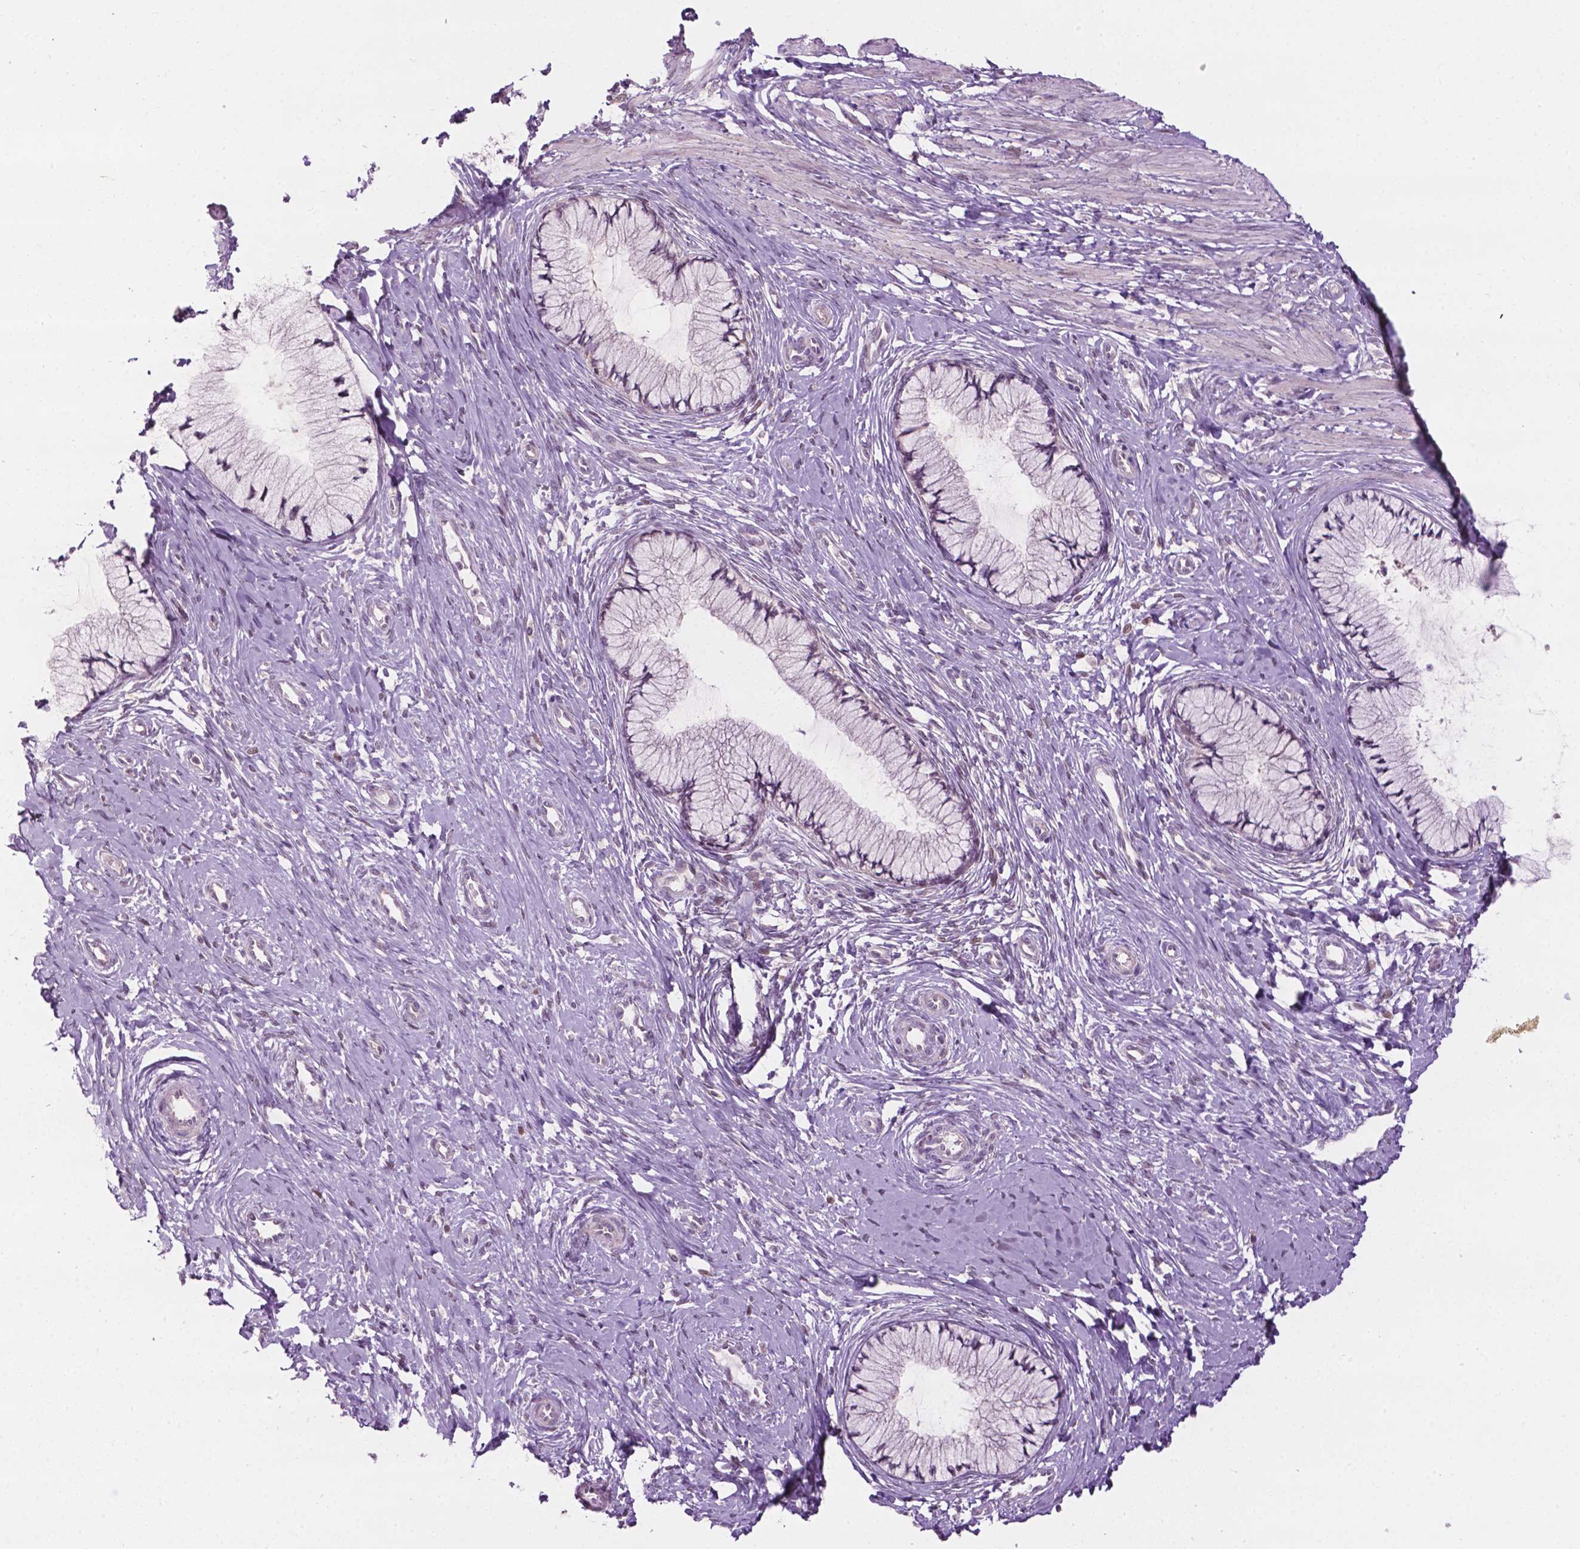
{"staining": {"intensity": "negative", "quantity": "none", "location": "none"}, "tissue": "cervix", "cell_type": "Glandular cells", "image_type": "normal", "snomed": [{"axis": "morphology", "description": "Normal tissue, NOS"}, {"axis": "topography", "description": "Cervix"}], "caption": "Human cervix stained for a protein using IHC exhibits no expression in glandular cells.", "gene": "DENND4A", "patient": {"sex": "female", "age": 37}}